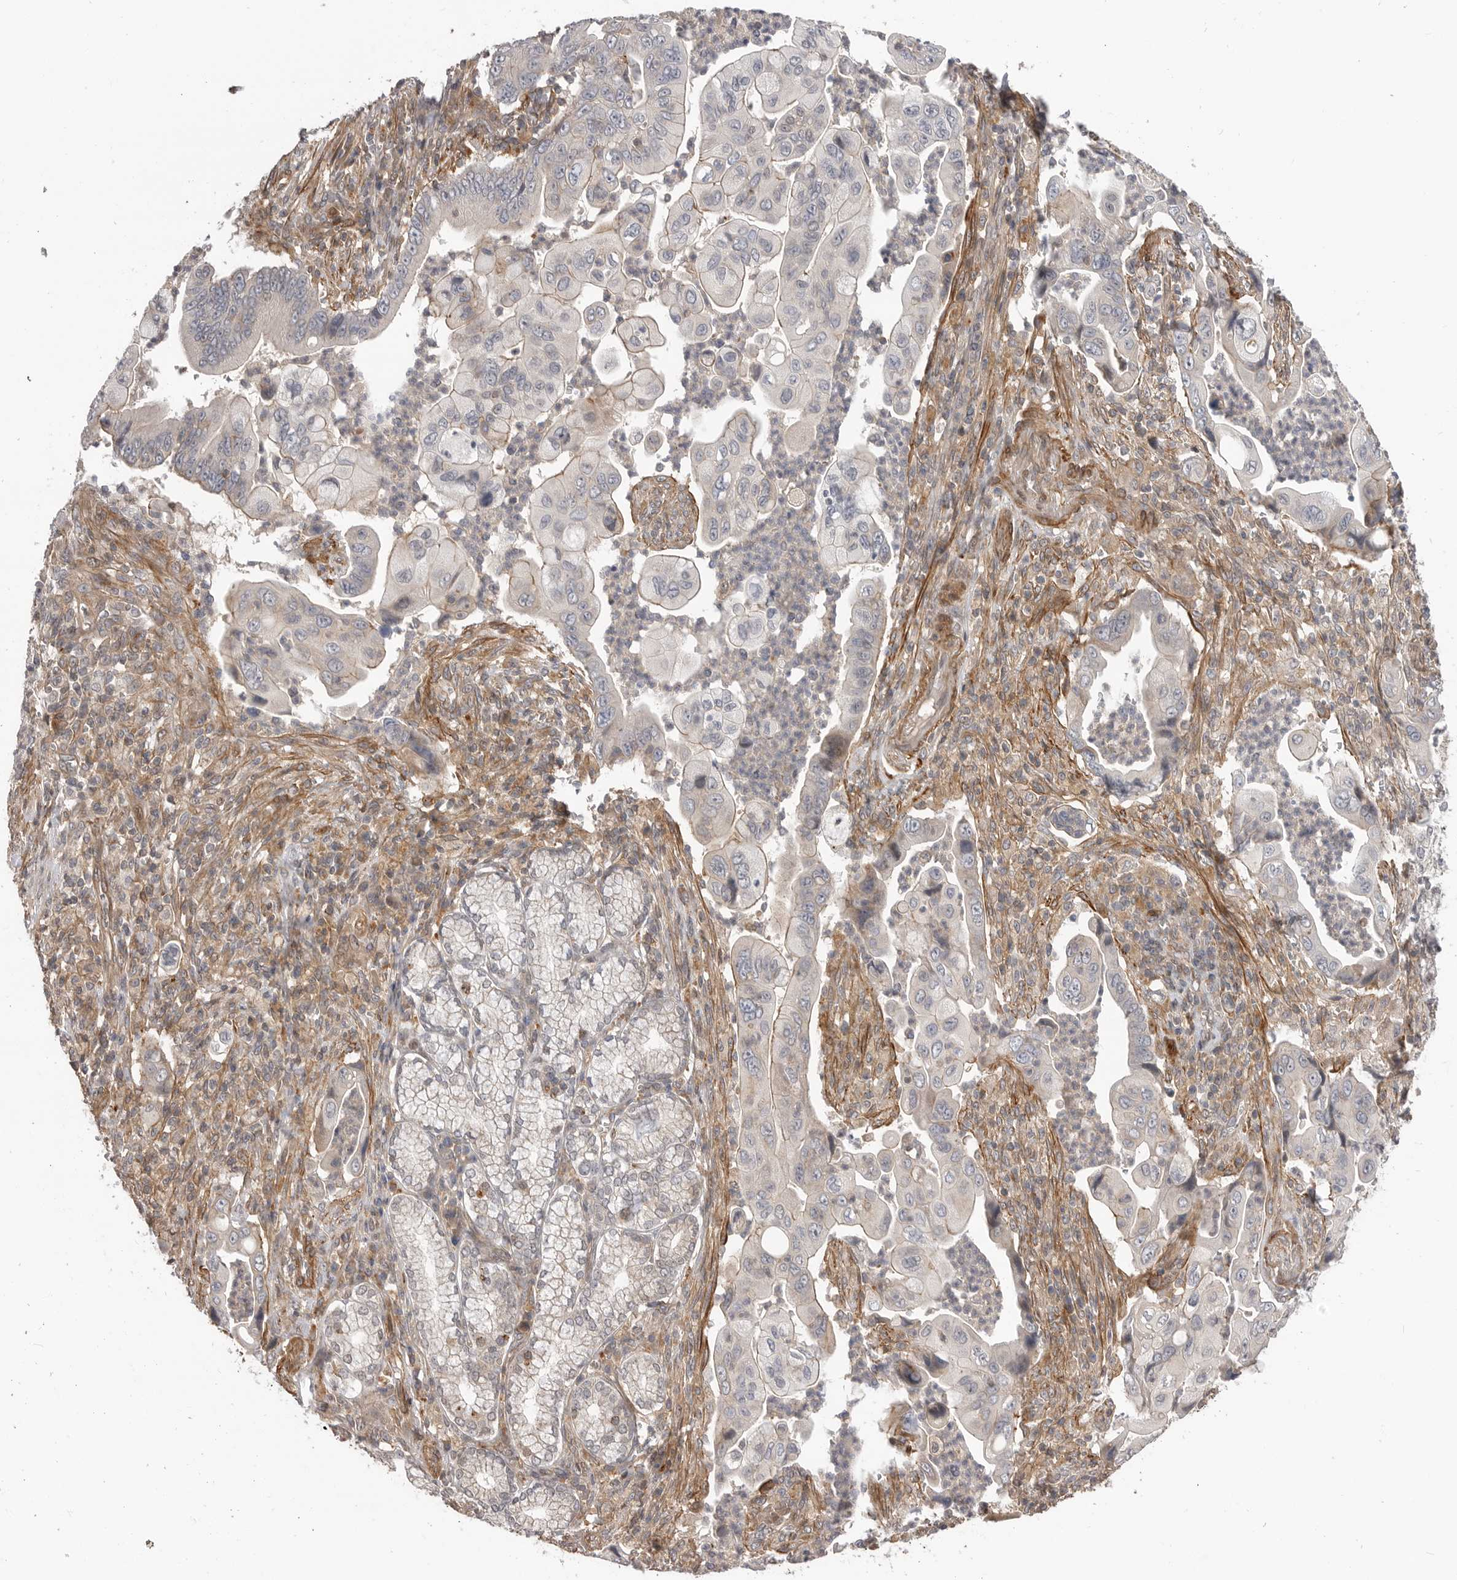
{"staining": {"intensity": "negative", "quantity": "none", "location": "none"}, "tissue": "pancreatic cancer", "cell_type": "Tumor cells", "image_type": "cancer", "snomed": [{"axis": "morphology", "description": "Adenocarcinoma, NOS"}, {"axis": "topography", "description": "Pancreas"}], "caption": "Pancreatic adenocarcinoma was stained to show a protein in brown. There is no significant positivity in tumor cells.", "gene": "TRIM56", "patient": {"sex": "male", "age": 78}}